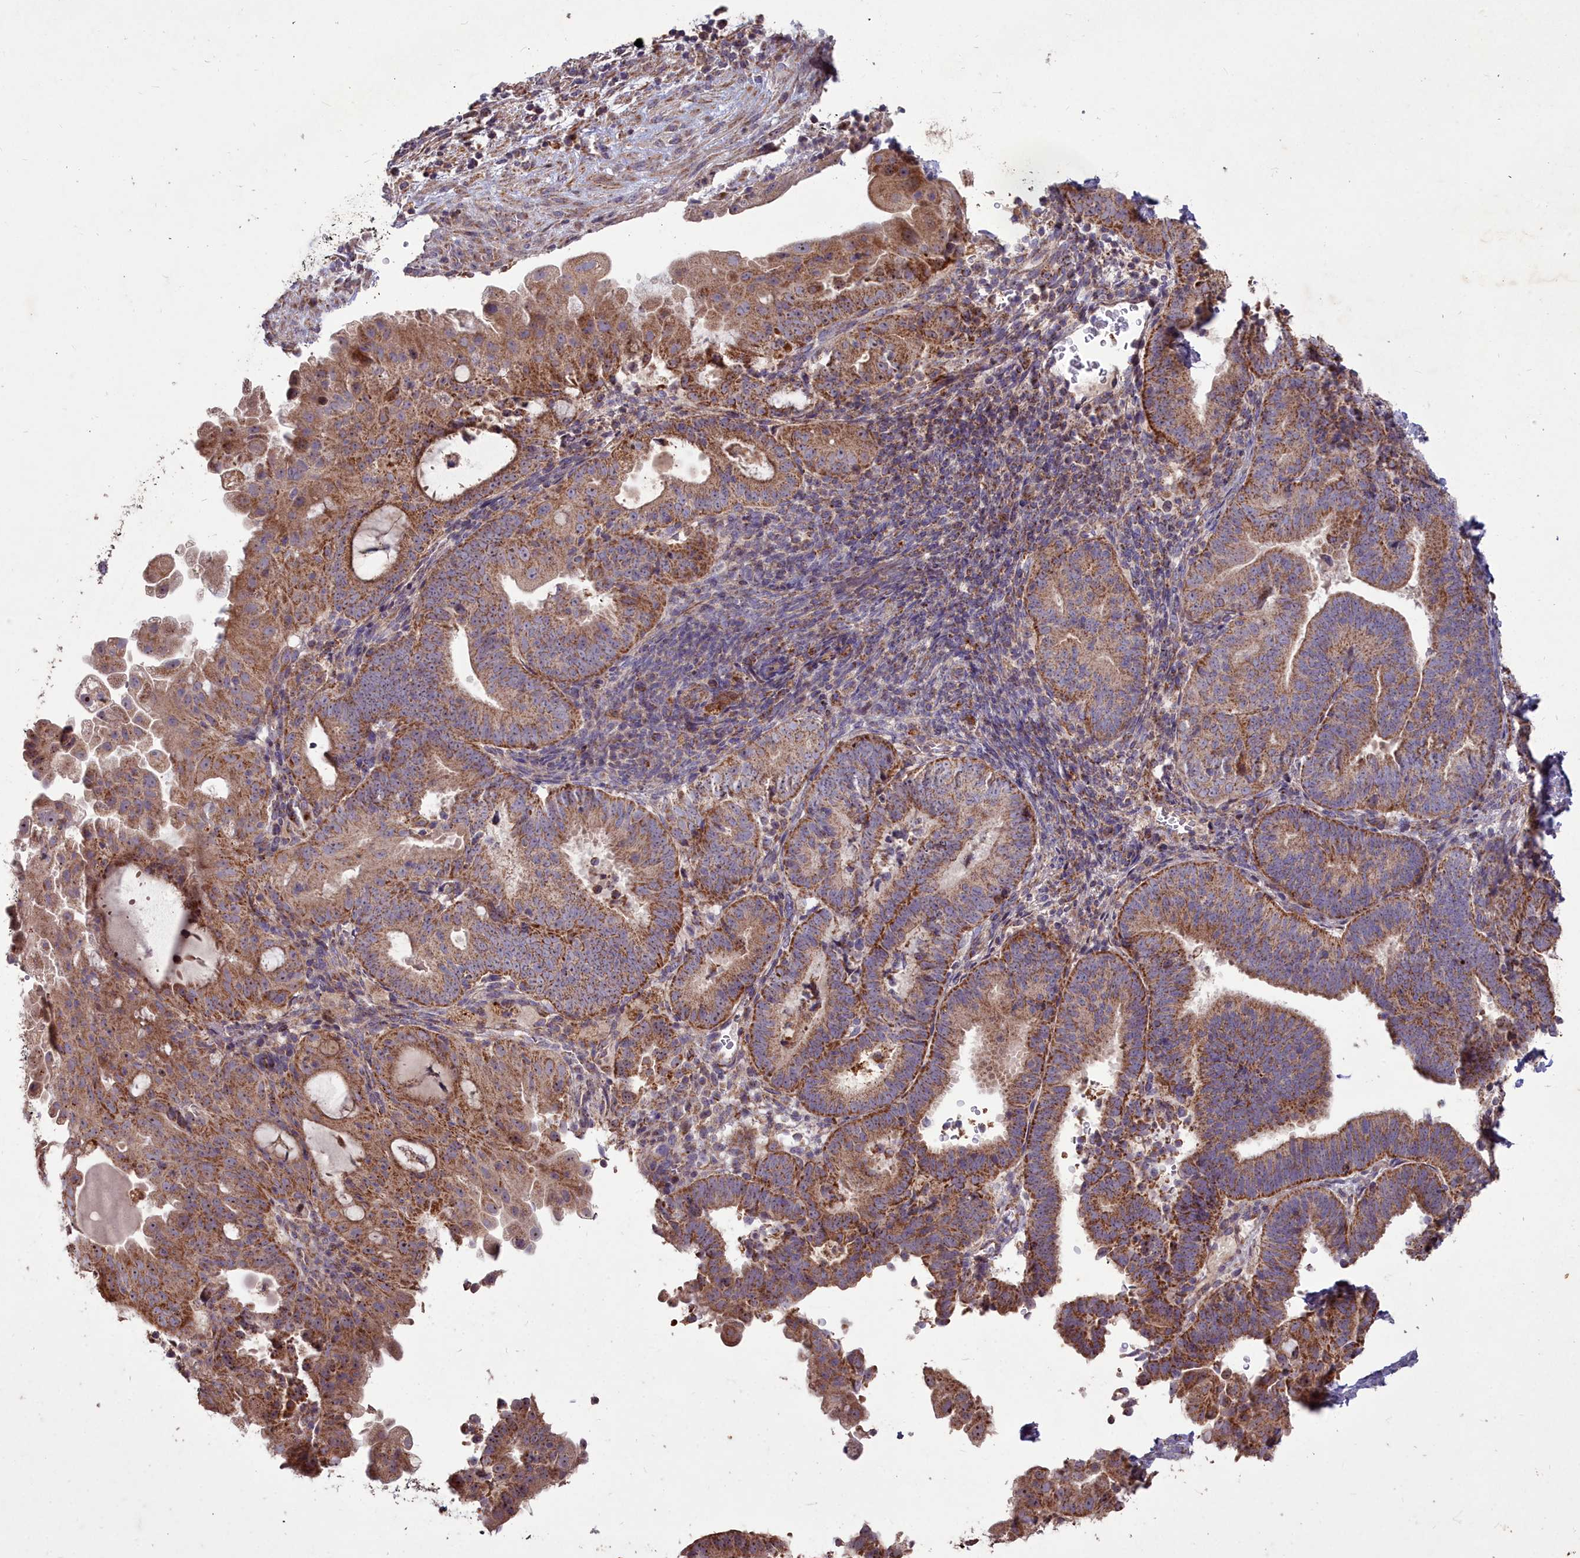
{"staining": {"intensity": "moderate", "quantity": ">75%", "location": "cytoplasmic/membranous"}, "tissue": "endometrial cancer", "cell_type": "Tumor cells", "image_type": "cancer", "snomed": [{"axis": "morphology", "description": "Adenocarcinoma, NOS"}, {"axis": "topography", "description": "Endometrium"}], "caption": "The photomicrograph reveals staining of endometrial cancer (adenocarcinoma), revealing moderate cytoplasmic/membranous protein expression (brown color) within tumor cells.", "gene": "COX11", "patient": {"sex": "female", "age": 70}}